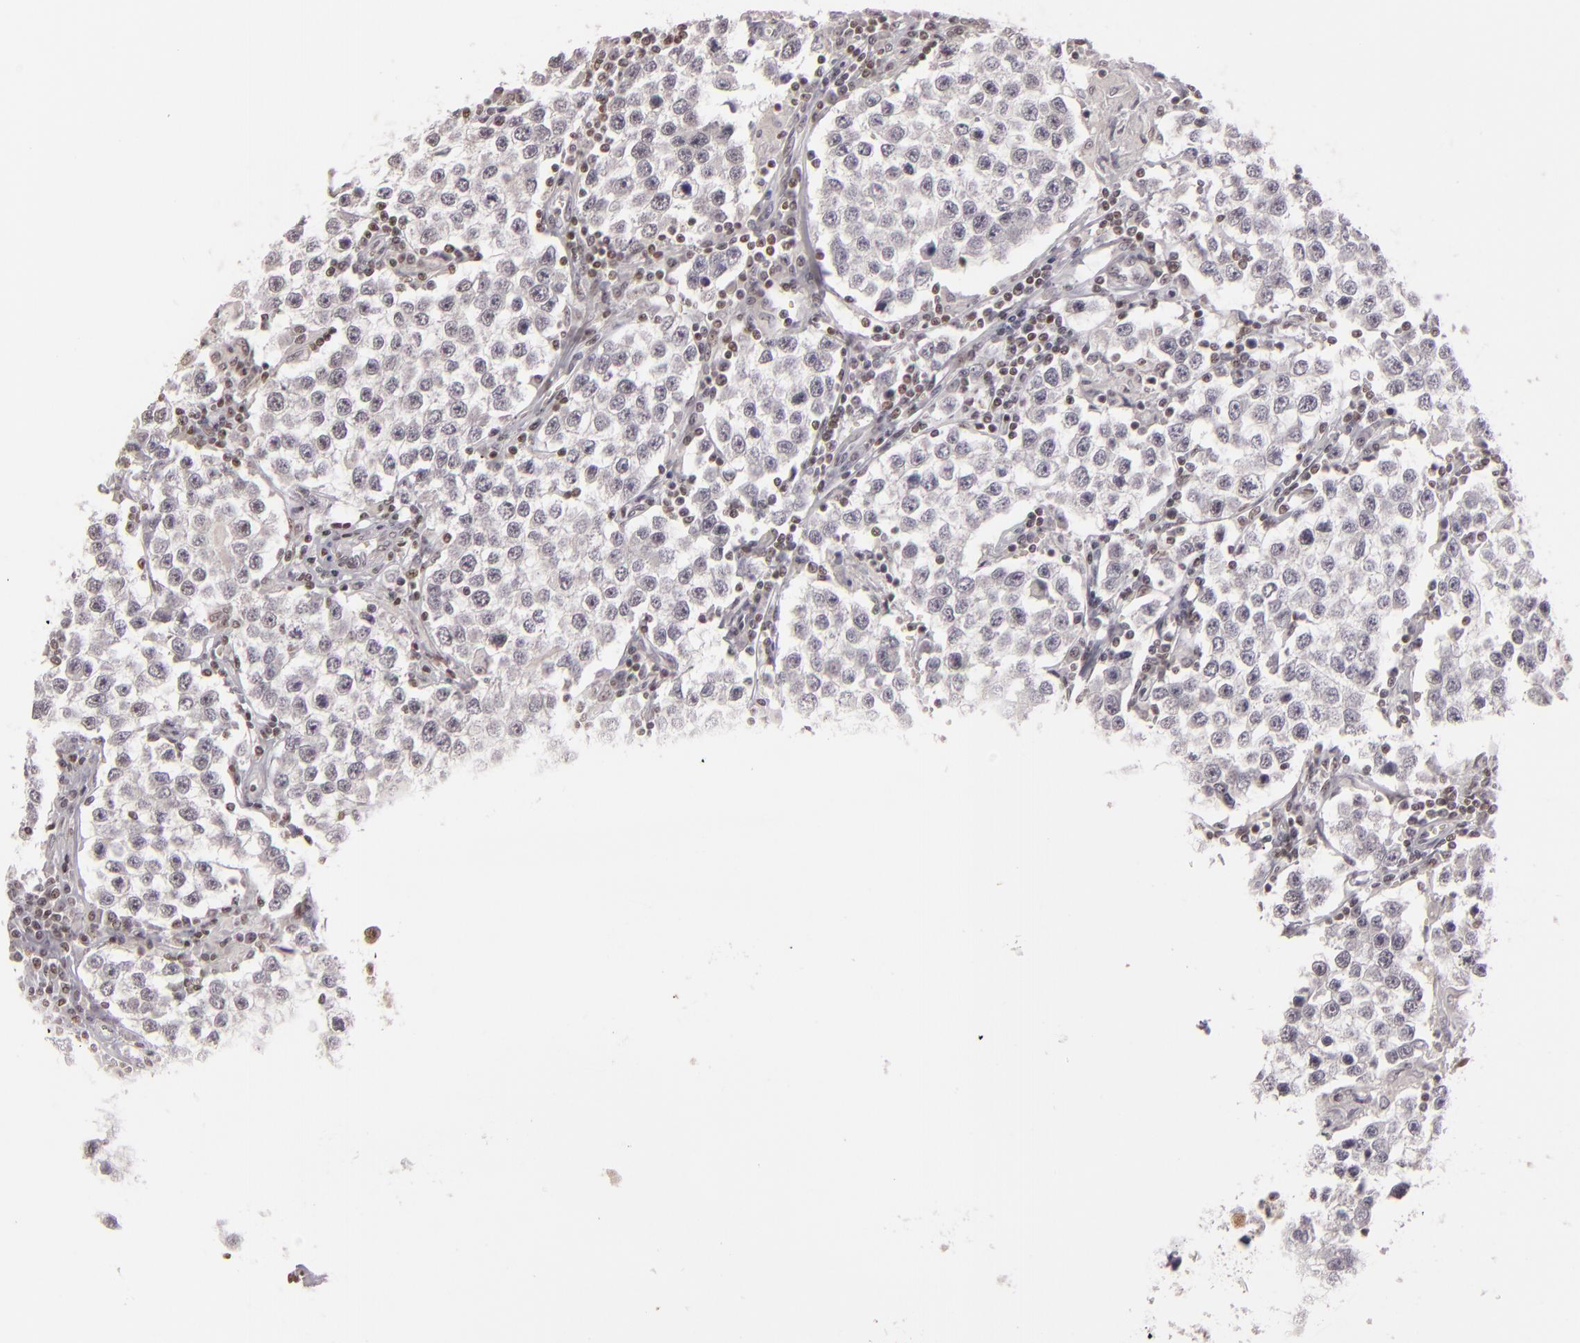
{"staining": {"intensity": "negative", "quantity": "none", "location": "none"}, "tissue": "testis cancer", "cell_type": "Tumor cells", "image_type": "cancer", "snomed": [{"axis": "morphology", "description": "Seminoma, NOS"}, {"axis": "topography", "description": "Testis"}], "caption": "Photomicrograph shows no protein positivity in tumor cells of testis cancer (seminoma) tissue.", "gene": "DAXX", "patient": {"sex": "male", "age": 36}}